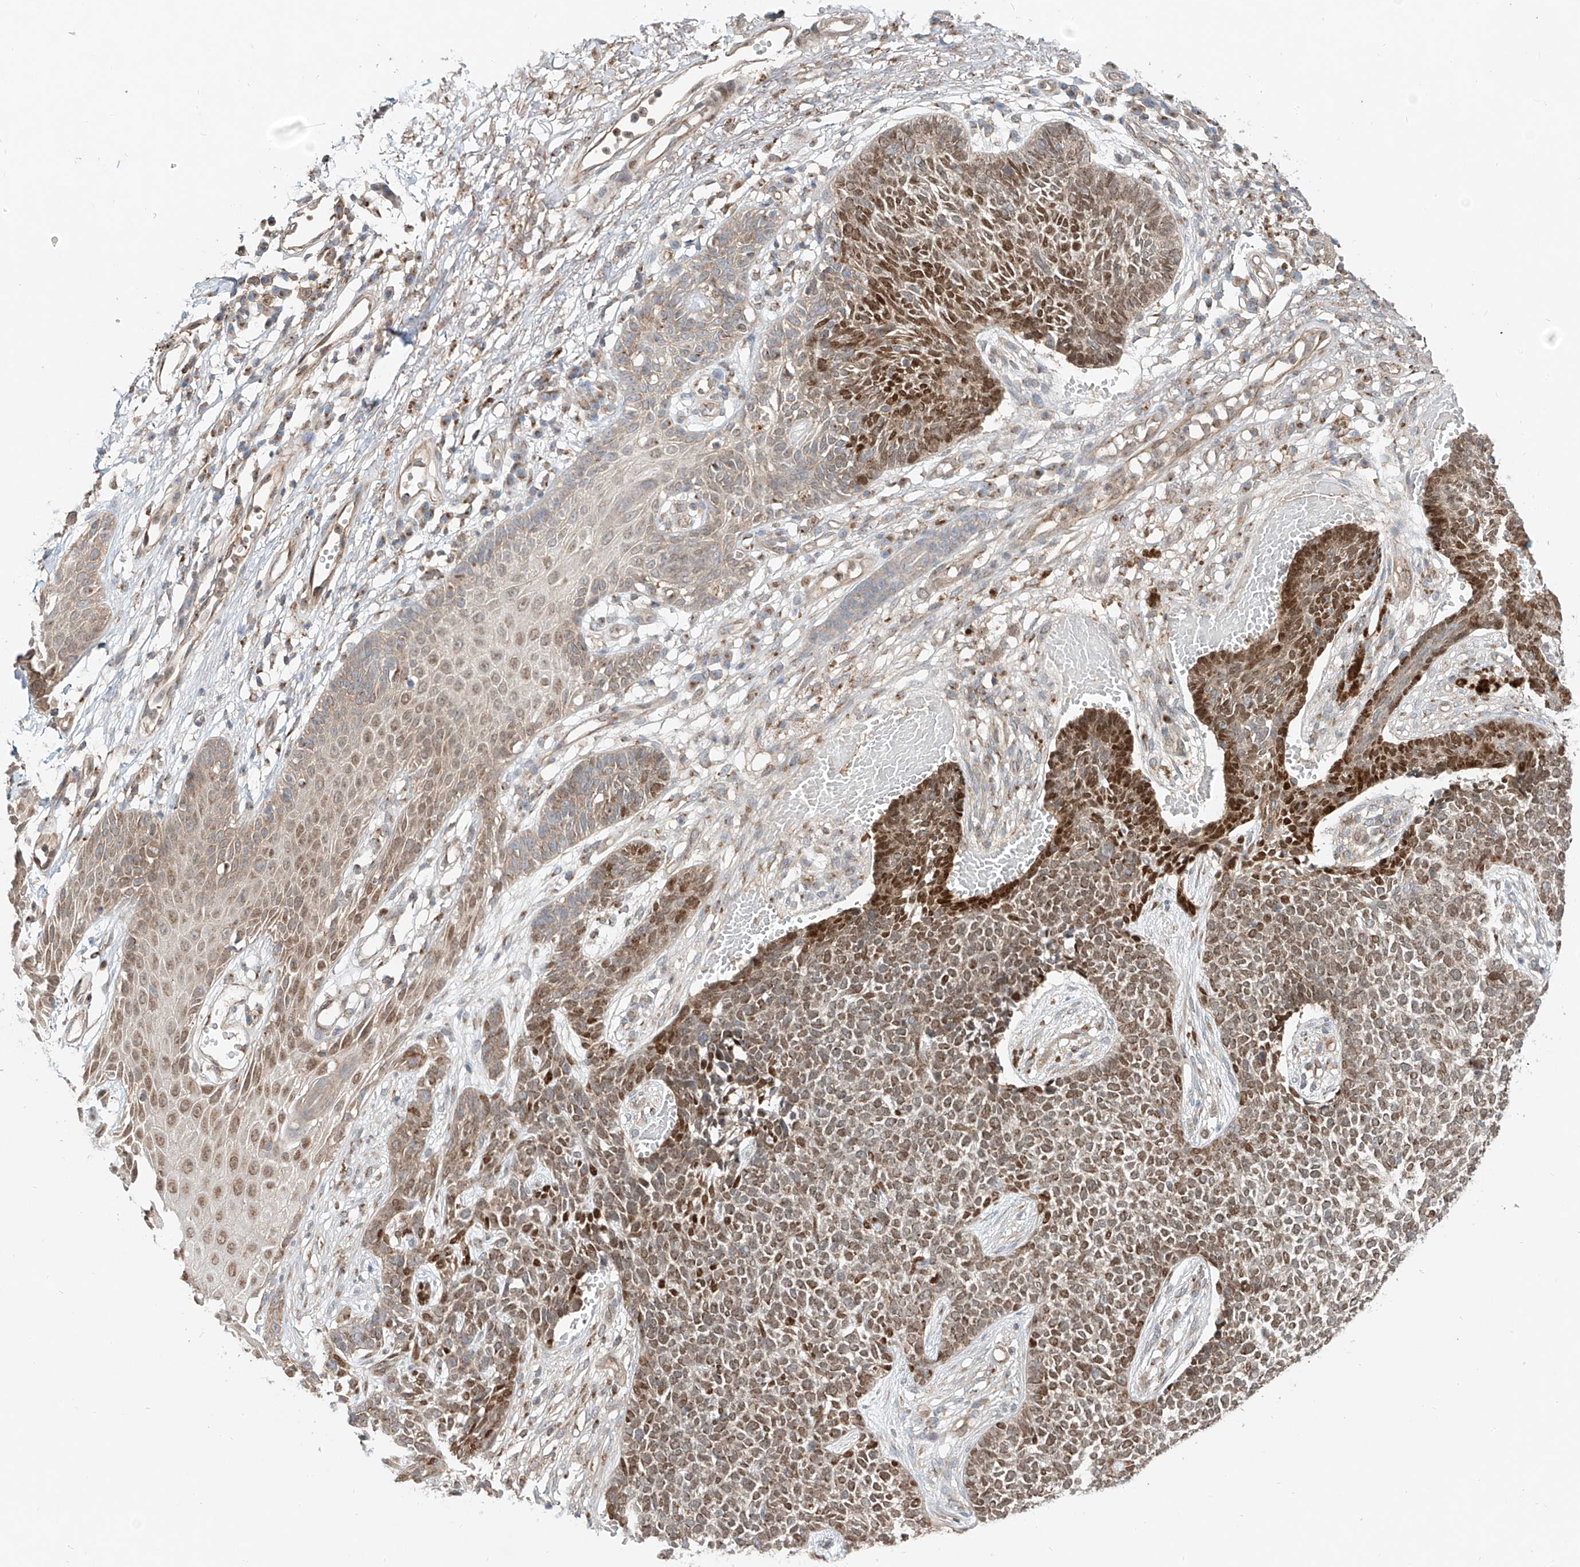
{"staining": {"intensity": "moderate", "quantity": ">75%", "location": "cytoplasmic/membranous,nuclear"}, "tissue": "skin cancer", "cell_type": "Tumor cells", "image_type": "cancer", "snomed": [{"axis": "morphology", "description": "Basal cell carcinoma"}, {"axis": "topography", "description": "Skin"}], "caption": "IHC of human skin cancer displays medium levels of moderate cytoplasmic/membranous and nuclear expression in approximately >75% of tumor cells. The protein is shown in brown color, while the nuclei are stained blue.", "gene": "CUX1", "patient": {"sex": "female", "age": 84}}